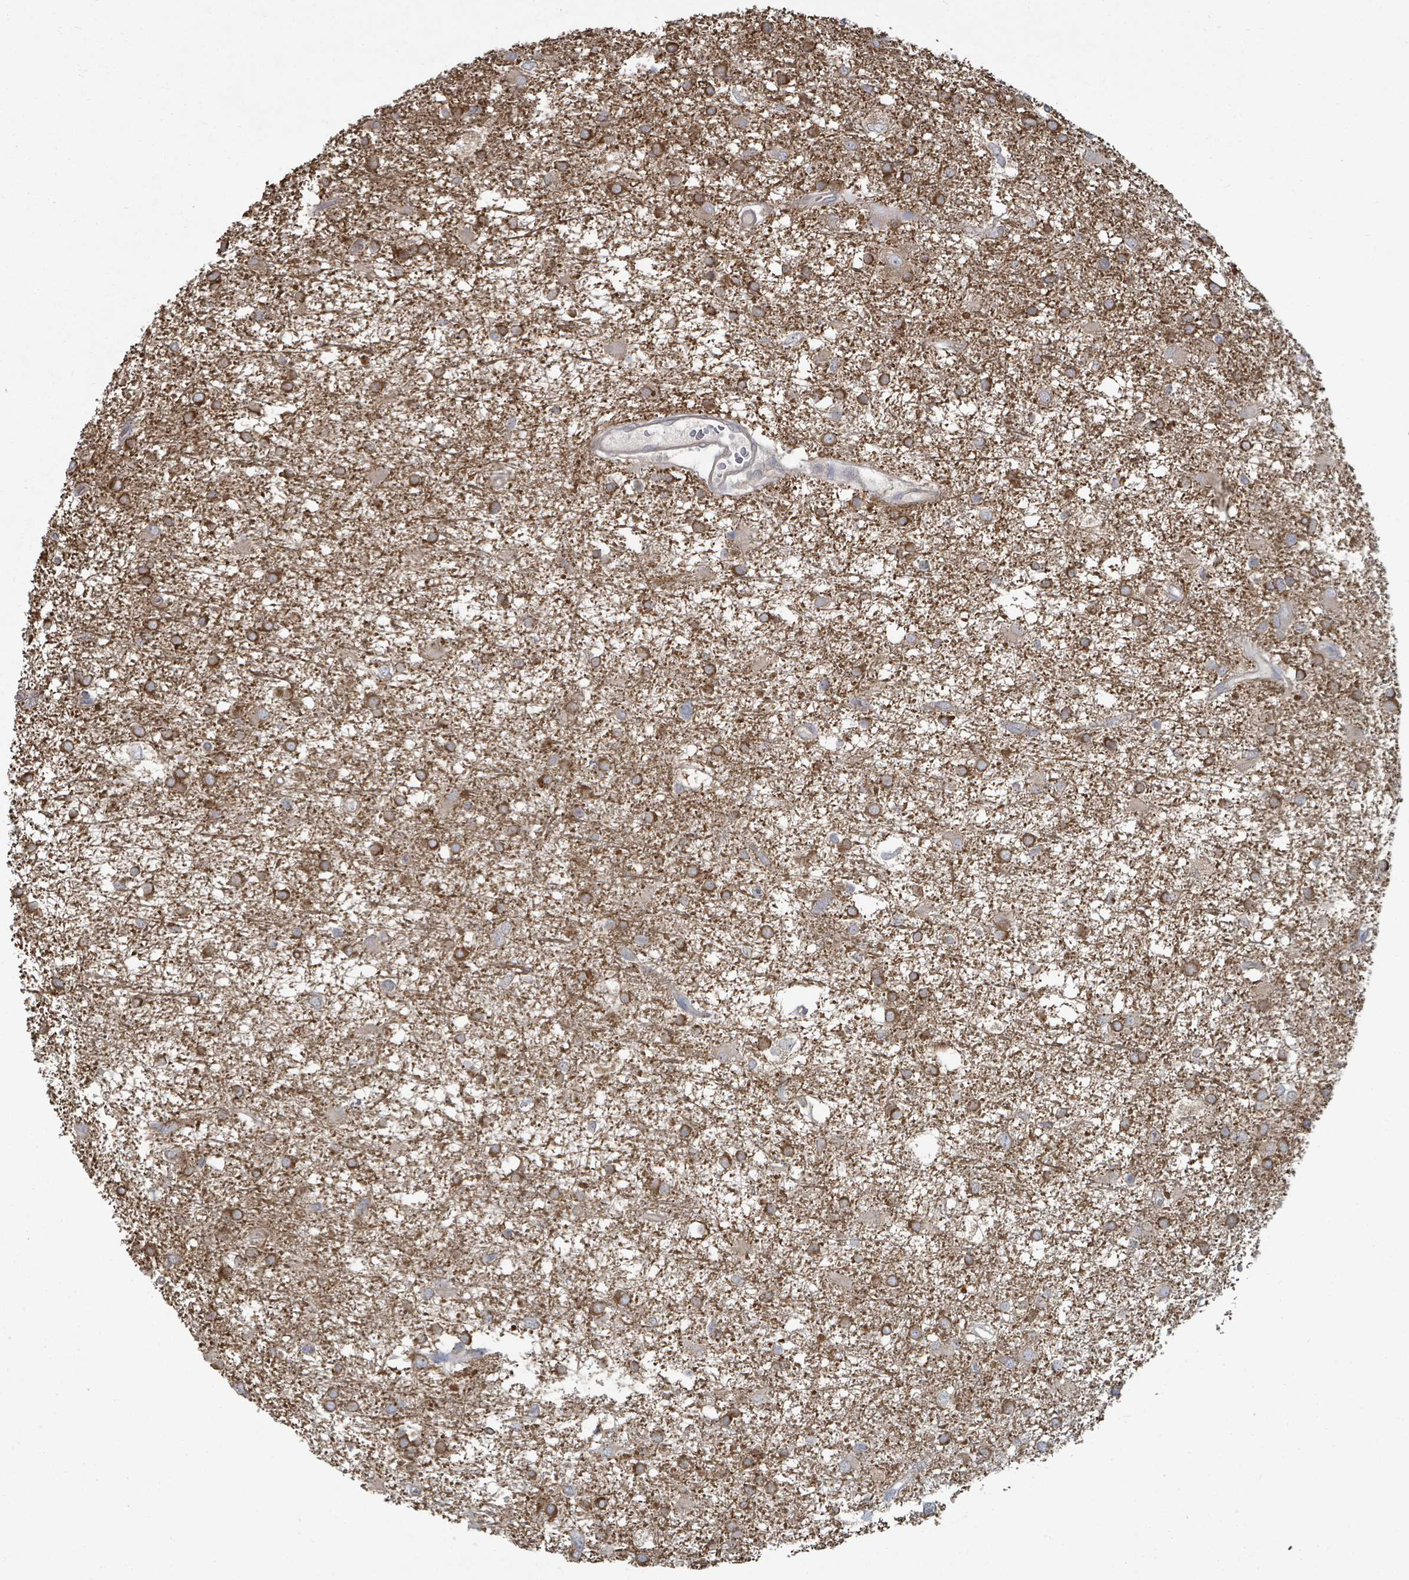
{"staining": {"intensity": "strong", "quantity": ">75%", "location": "cytoplasmic/membranous"}, "tissue": "glioma", "cell_type": "Tumor cells", "image_type": "cancer", "snomed": [{"axis": "morphology", "description": "Glioma, malignant, High grade"}, {"axis": "topography", "description": "Brain"}], "caption": "A high amount of strong cytoplasmic/membranous staining is present in about >75% of tumor cells in high-grade glioma (malignant) tissue.", "gene": "SLC9A7", "patient": {"sex": "male", "age": 61}}